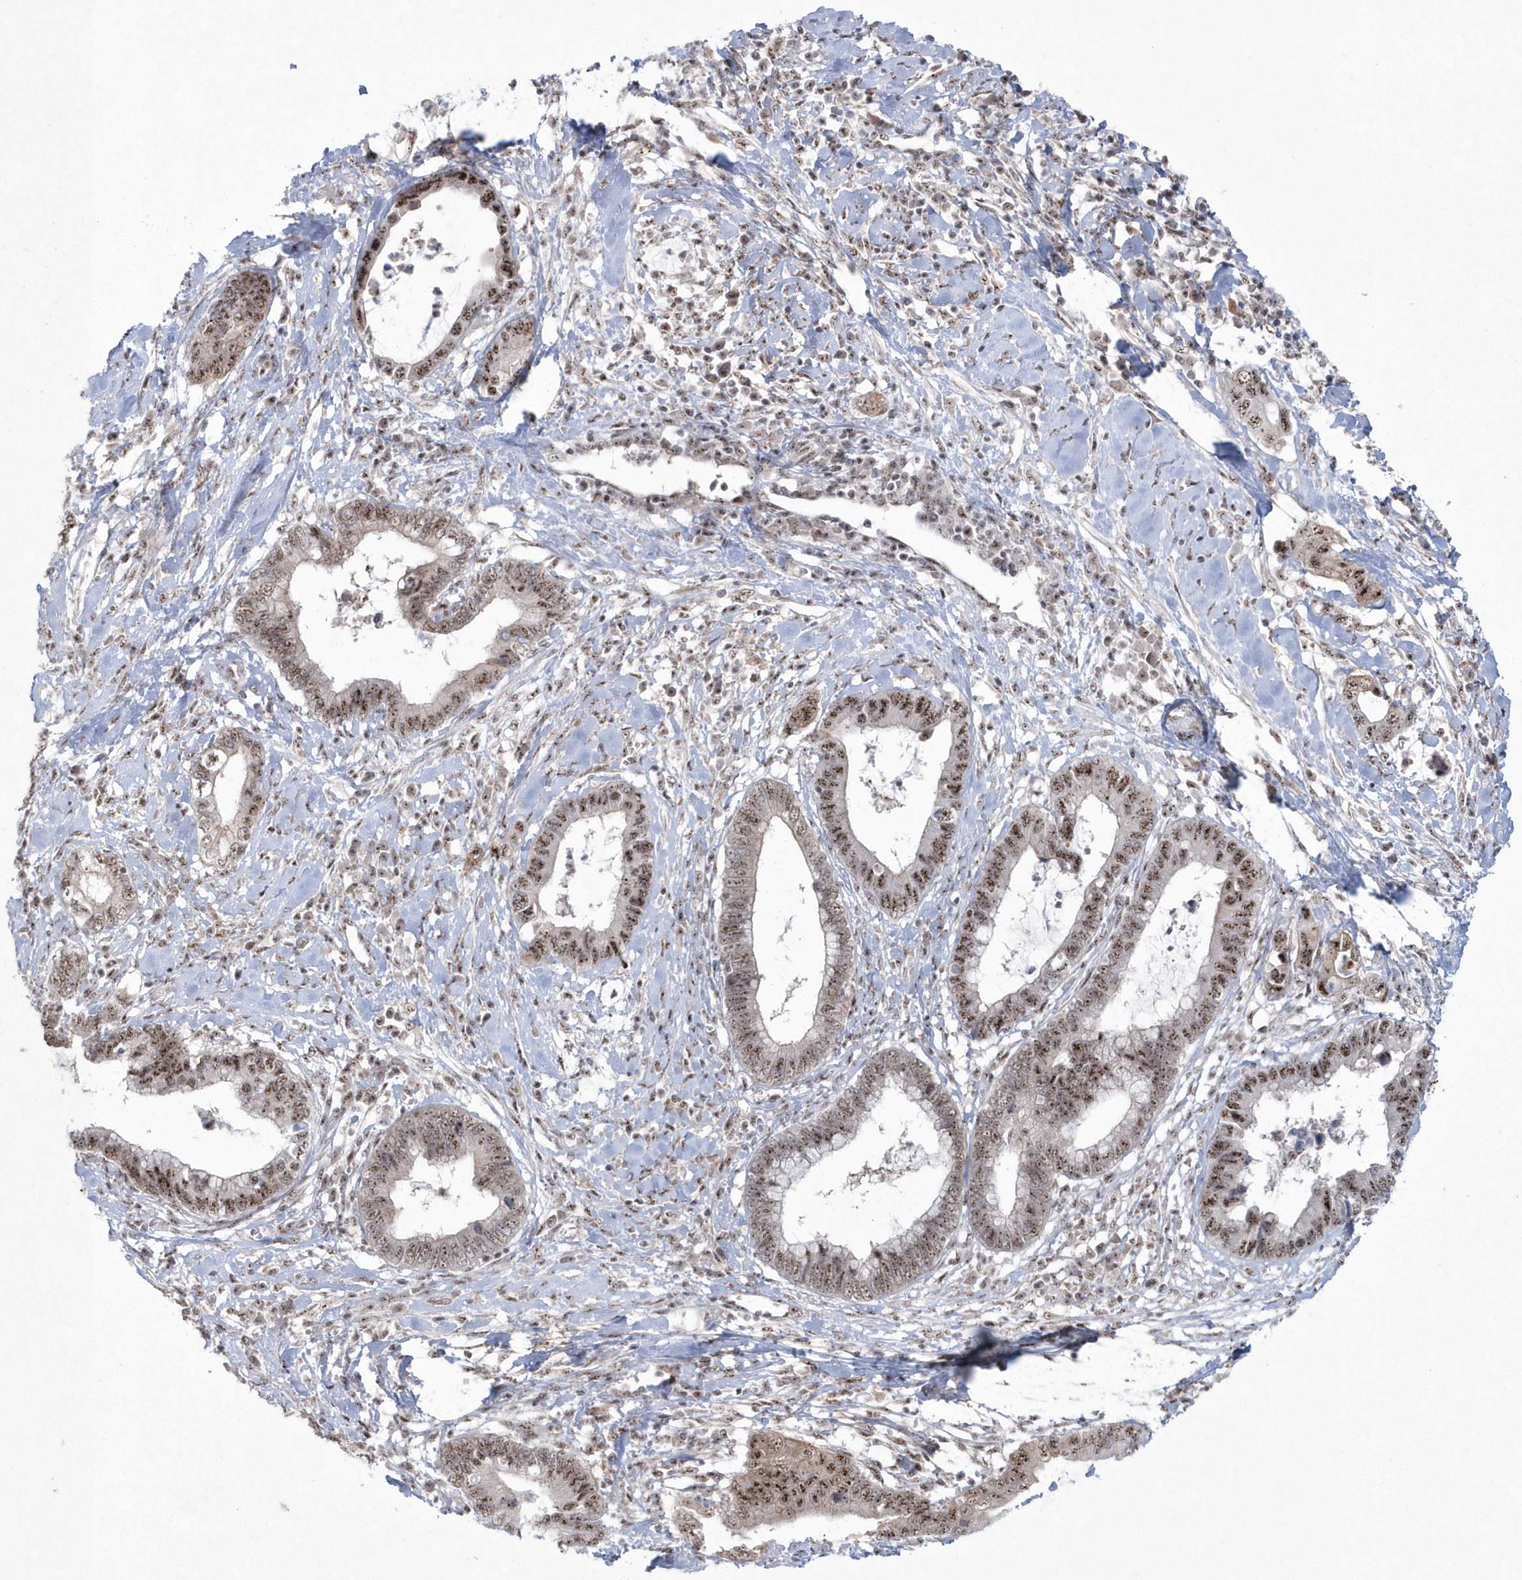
{"staining": {"intensity": "moderate", "quantity": ">75%", "location": "nuclear"}, "tissue": "cervical cancer", "cell_type": "Tumor cells", "image_type": "cancer", "snomed": [{"axis": "morphology", "description": "Adenocarcinoma, NOS"}, {"axis": "topography", "description": "Cervix"}], "caption": "Tumor cells exhibit medium levels of moderate nuclear positivity in about >75% of cells in human cervical cancer.", "gene": "KDM6B", "patient": {"sex": "female", "age": 44}}